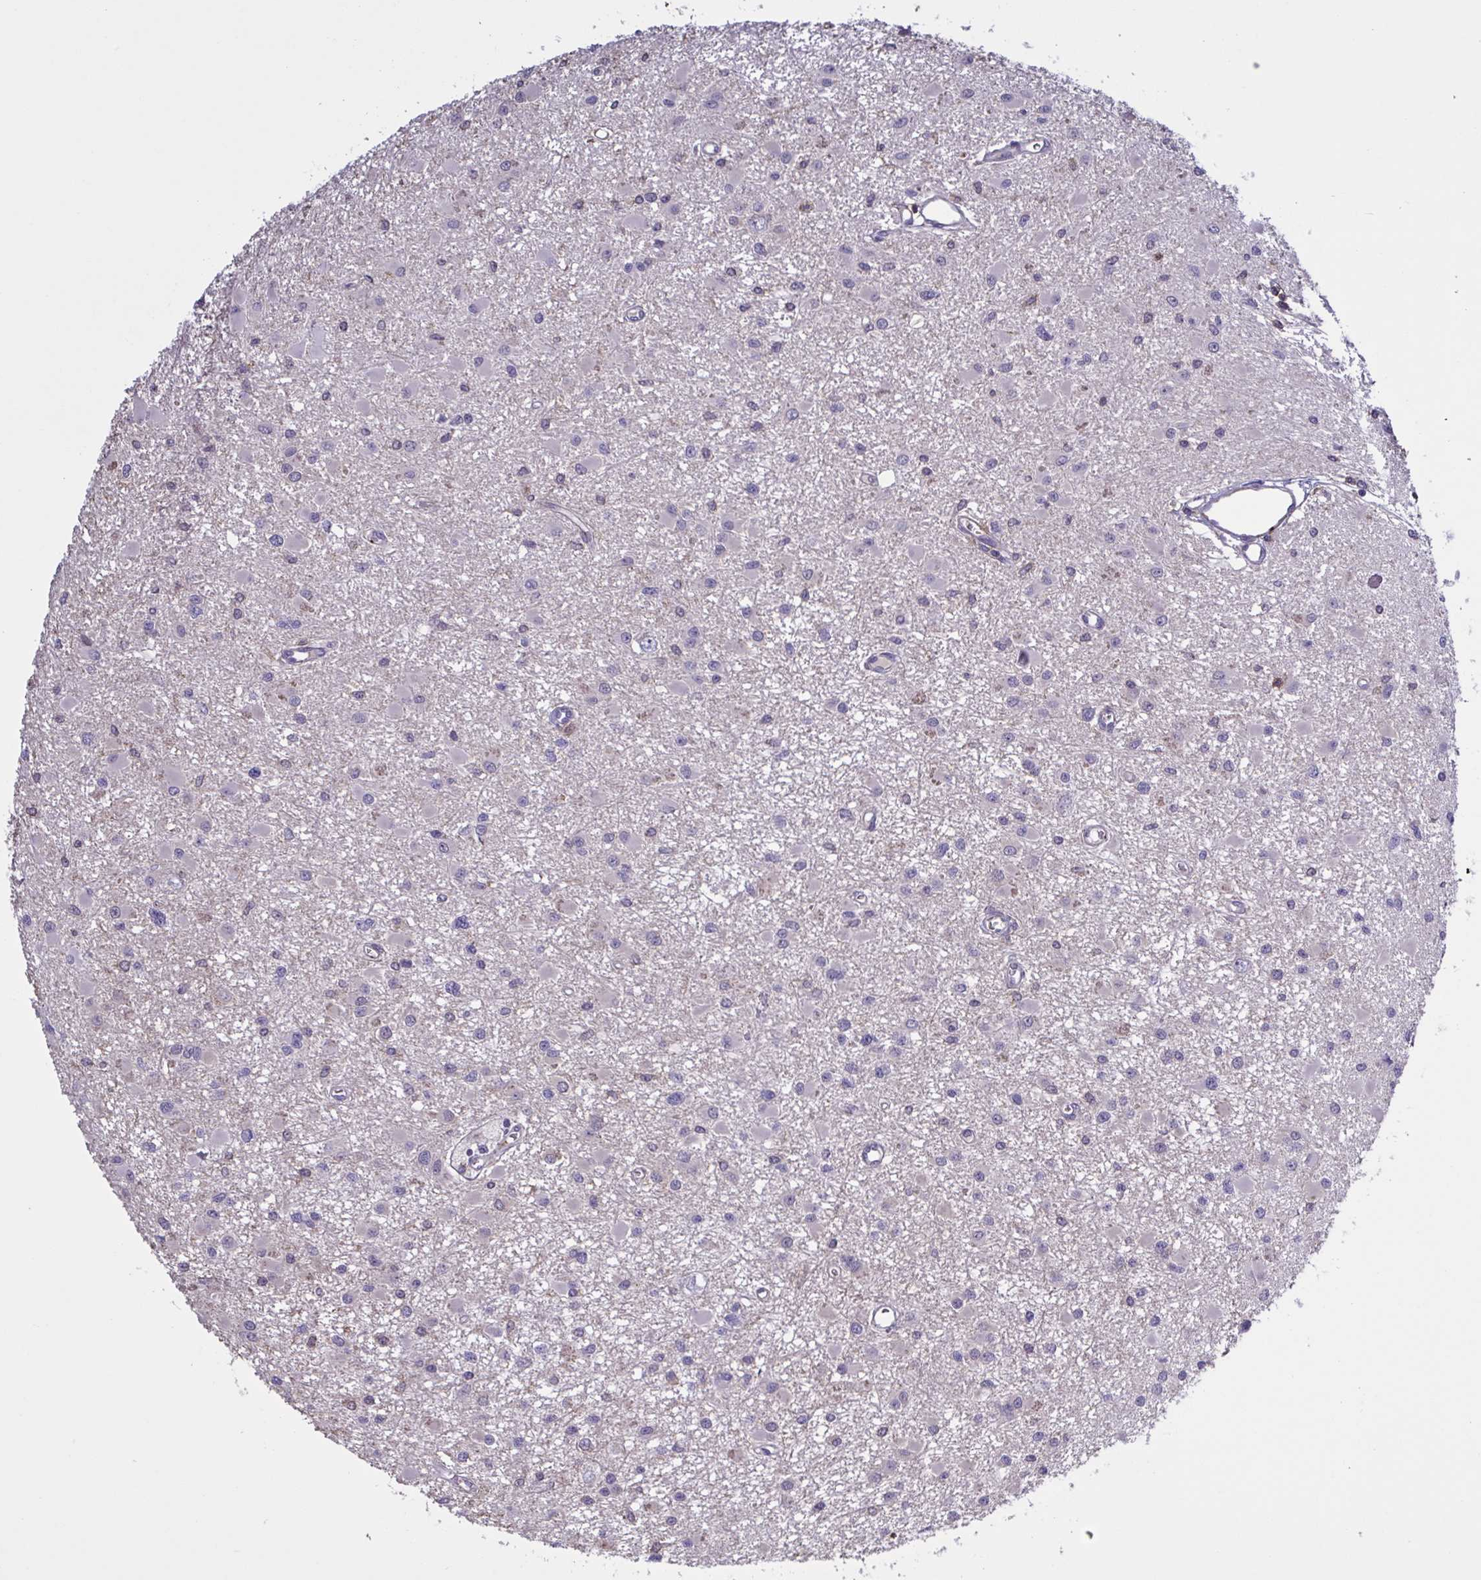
{"staining": {"intensity": "negative", "quantity": "none", "location": "none"}, "tissue": "glioma", "cell_type": "Tumor cells", "image_type": "cancer", "snomed": [{"axis": "morphology", "description": "Glioma, malignant, High grade"}, {"axis": "topography", "description": "Brain"}], "caption": "Immunohistochemistry (IHC) photomicrograph of neoplastic tissue: malignant glioma (high-grade) stained with DAB (3,3'-diaminobenzidine) displays no significant protein positivity in tumor cells. Brightfield microscopy of immunohistochemistry stained with DAB (3,3'-diaminobenzidine) (brown) and hematoxylin (blue), captured at high magnification.", "gene": "CD101", "patient": {"sex": "male", "age": 54}}